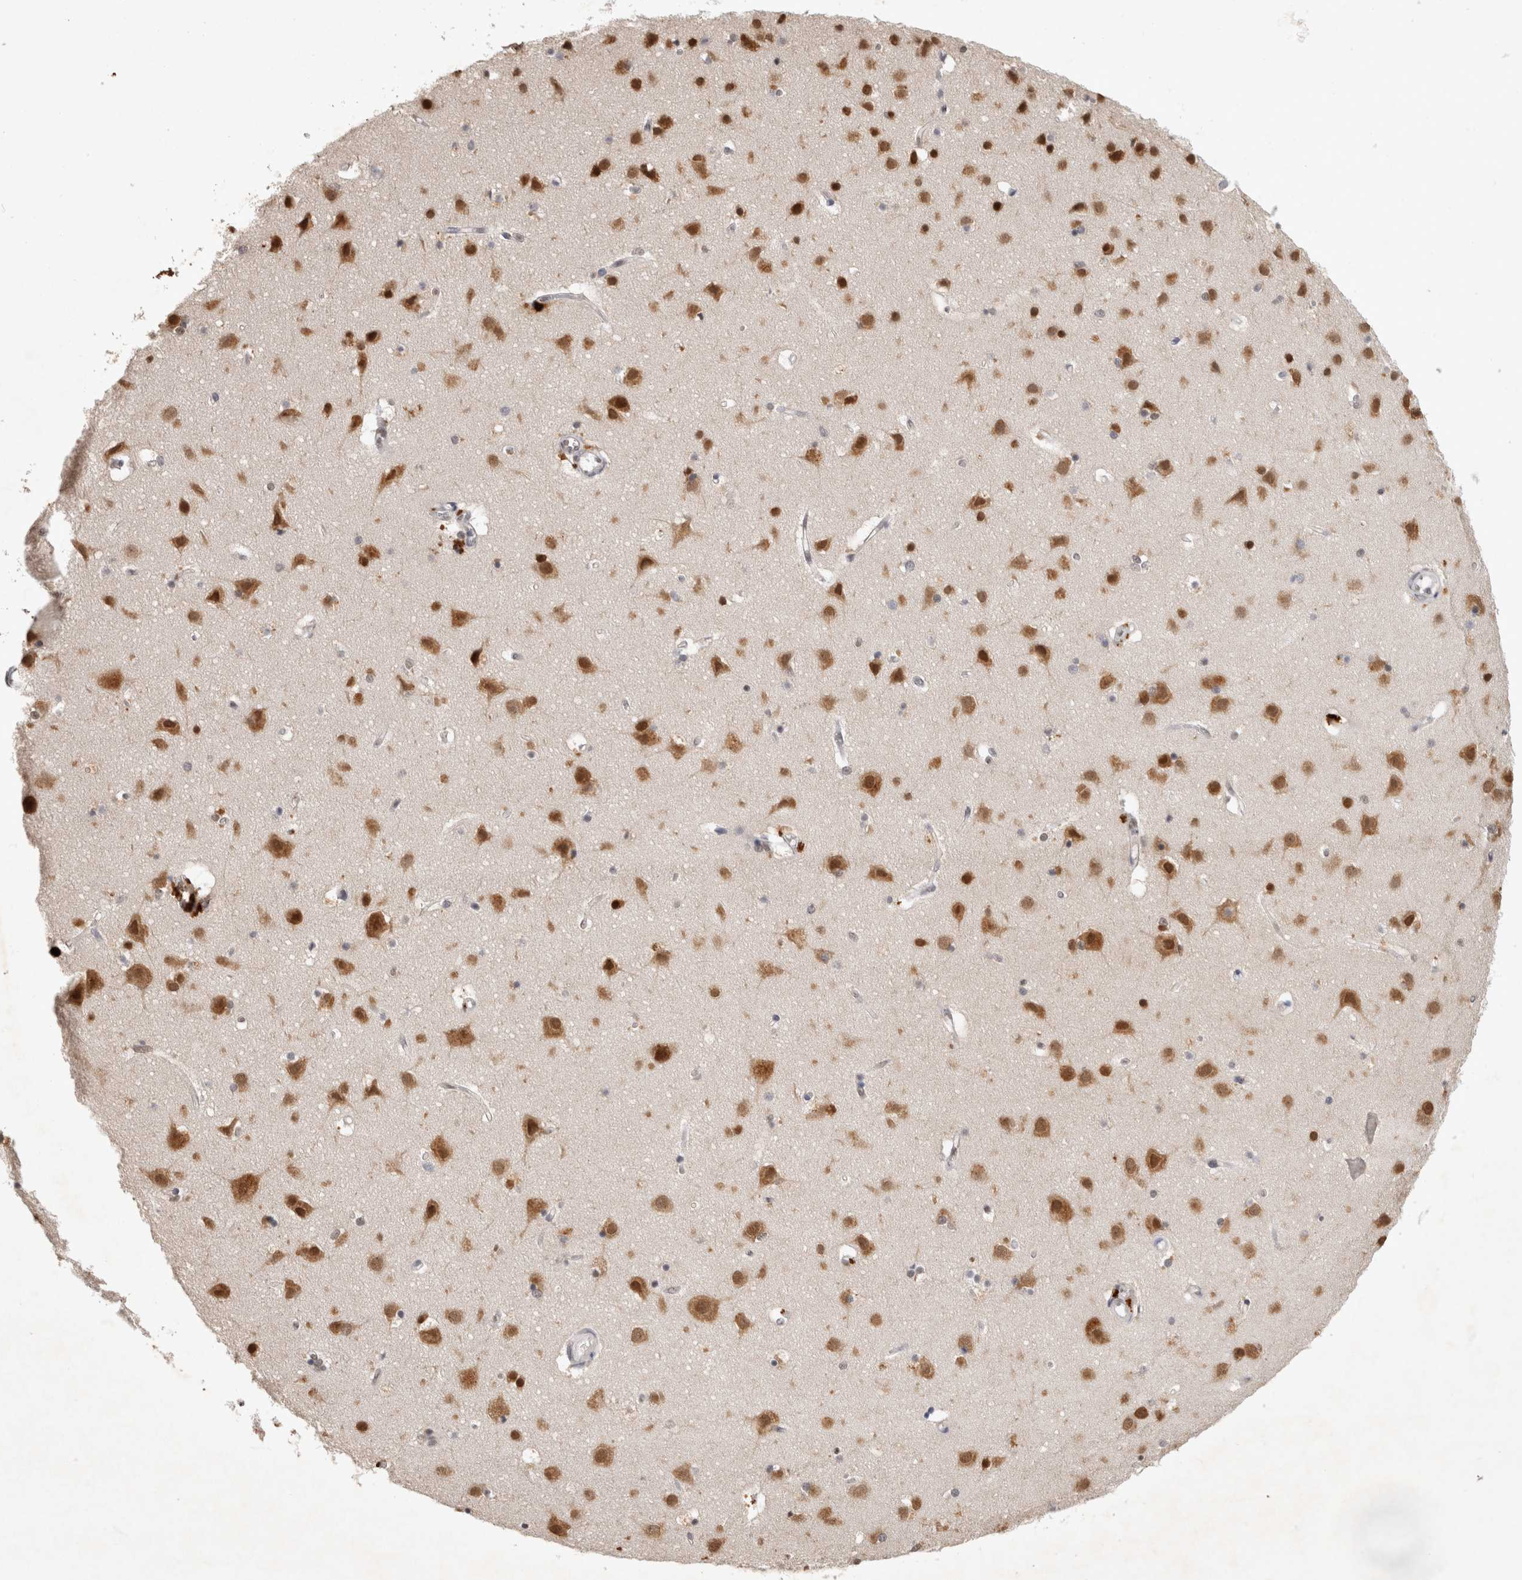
{"staining": {"intensity": "negative", "quantity": "none", "location": "none"}, "tissue": "cerebral cortex", "cell_type": "Endothelial cells", "image_type": "normal", "snomed": [{"axis": "morphology", "description": "Normal tissue, NOS"}, {"axis": "topography", "description": "Cerebral cortex"}], "caption": "This is an immunohistochemistry (IHC) micrograph of normal human cerebral cortex. There is no expression in endothelial cells.", "gene": "XRCC5", "patient": {"sex": "male", "age": 54}}